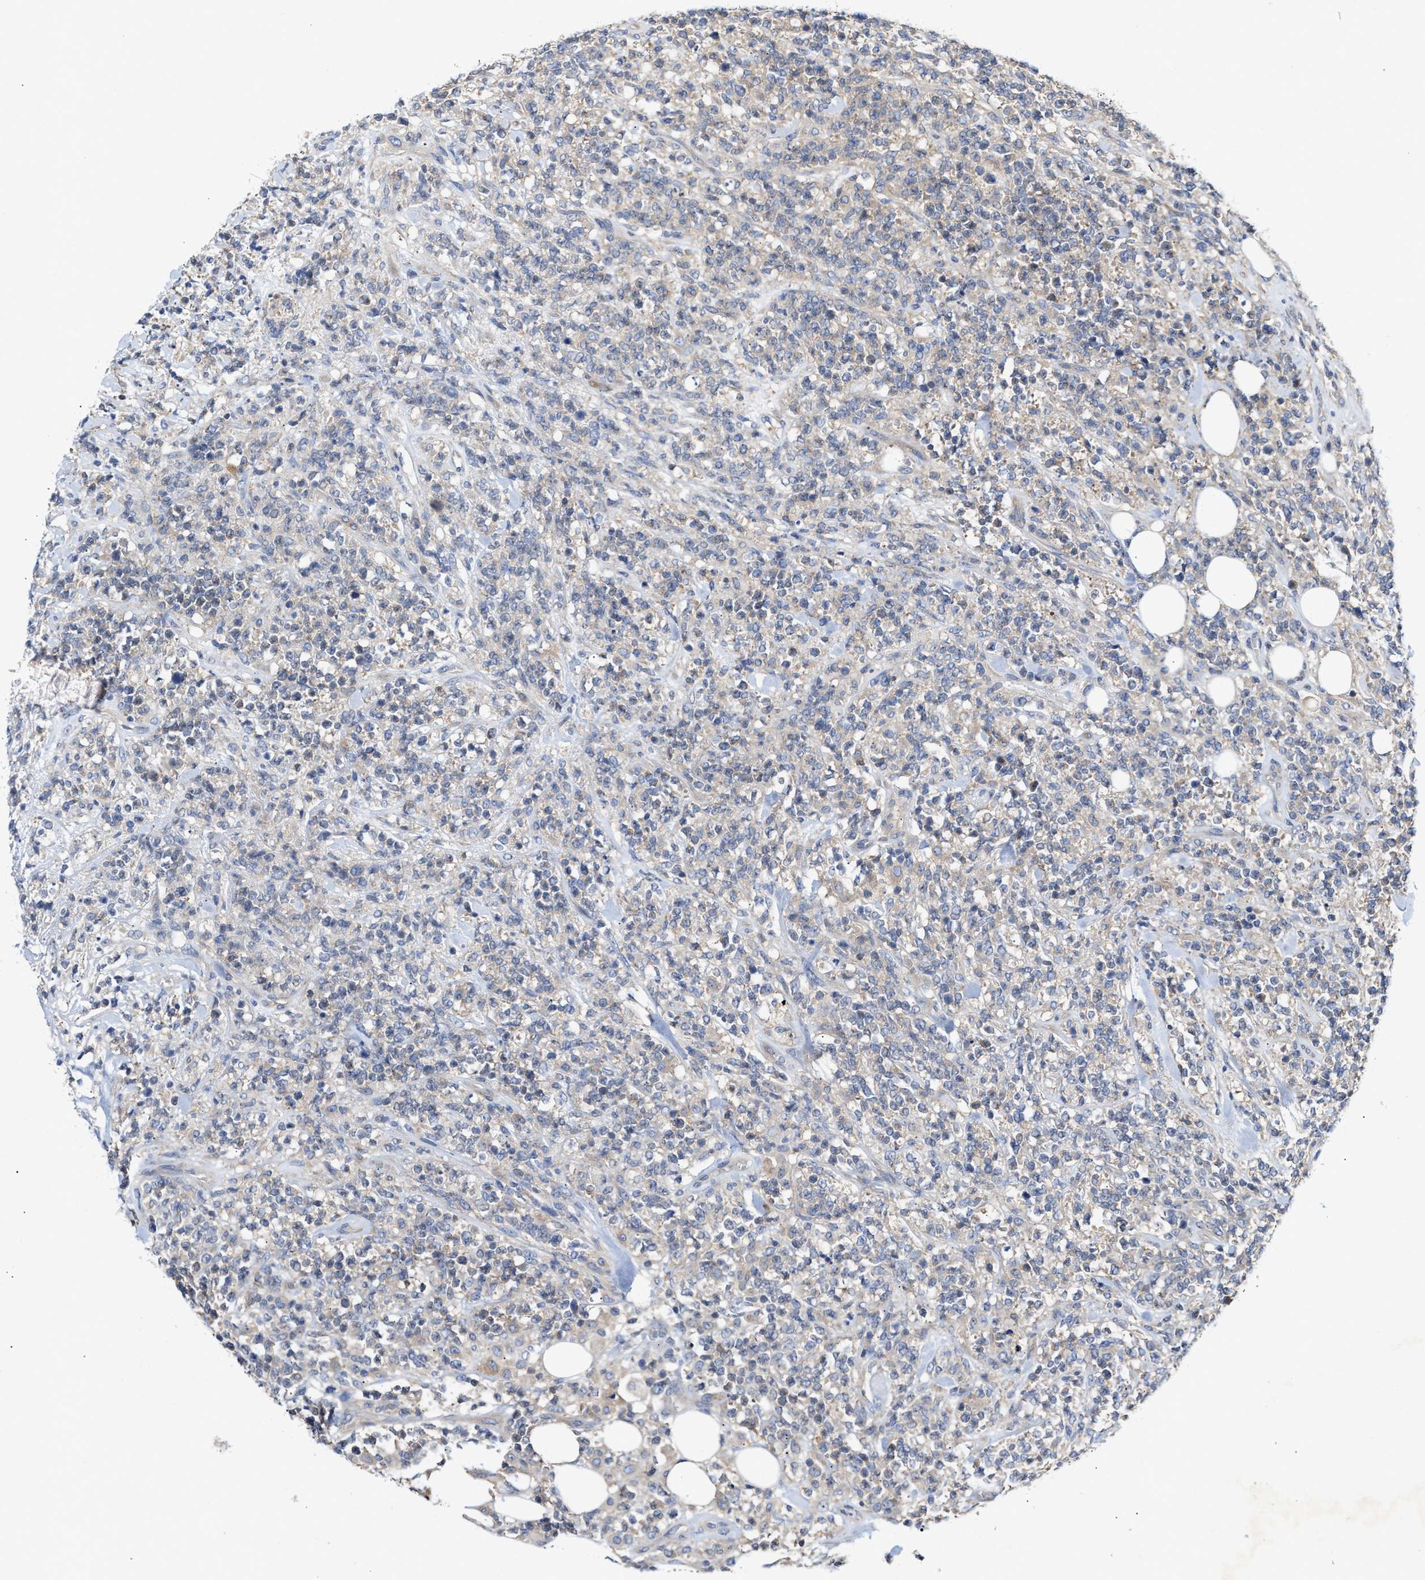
{"staining": {"intensity": "weak", "quantity": "<25%", "location": "cytoplasmic/membranous"}, "tissue": "lymphoma", "cell_type": "Tumor cells", "image_type": "cancer", "snomed": [{"axis": "morphology", "description": "Malignant lymphoma, non-Hodgkin's type, High grade"}, {"axis": "topography", "description": "Soft tissue"}], "caption": "DAB immunohistochemical staining of lymphoma demonstrates no significant expression in tumor cells.", "gene": "BBLN", "patient": {"sex": "male", "age": 18}}